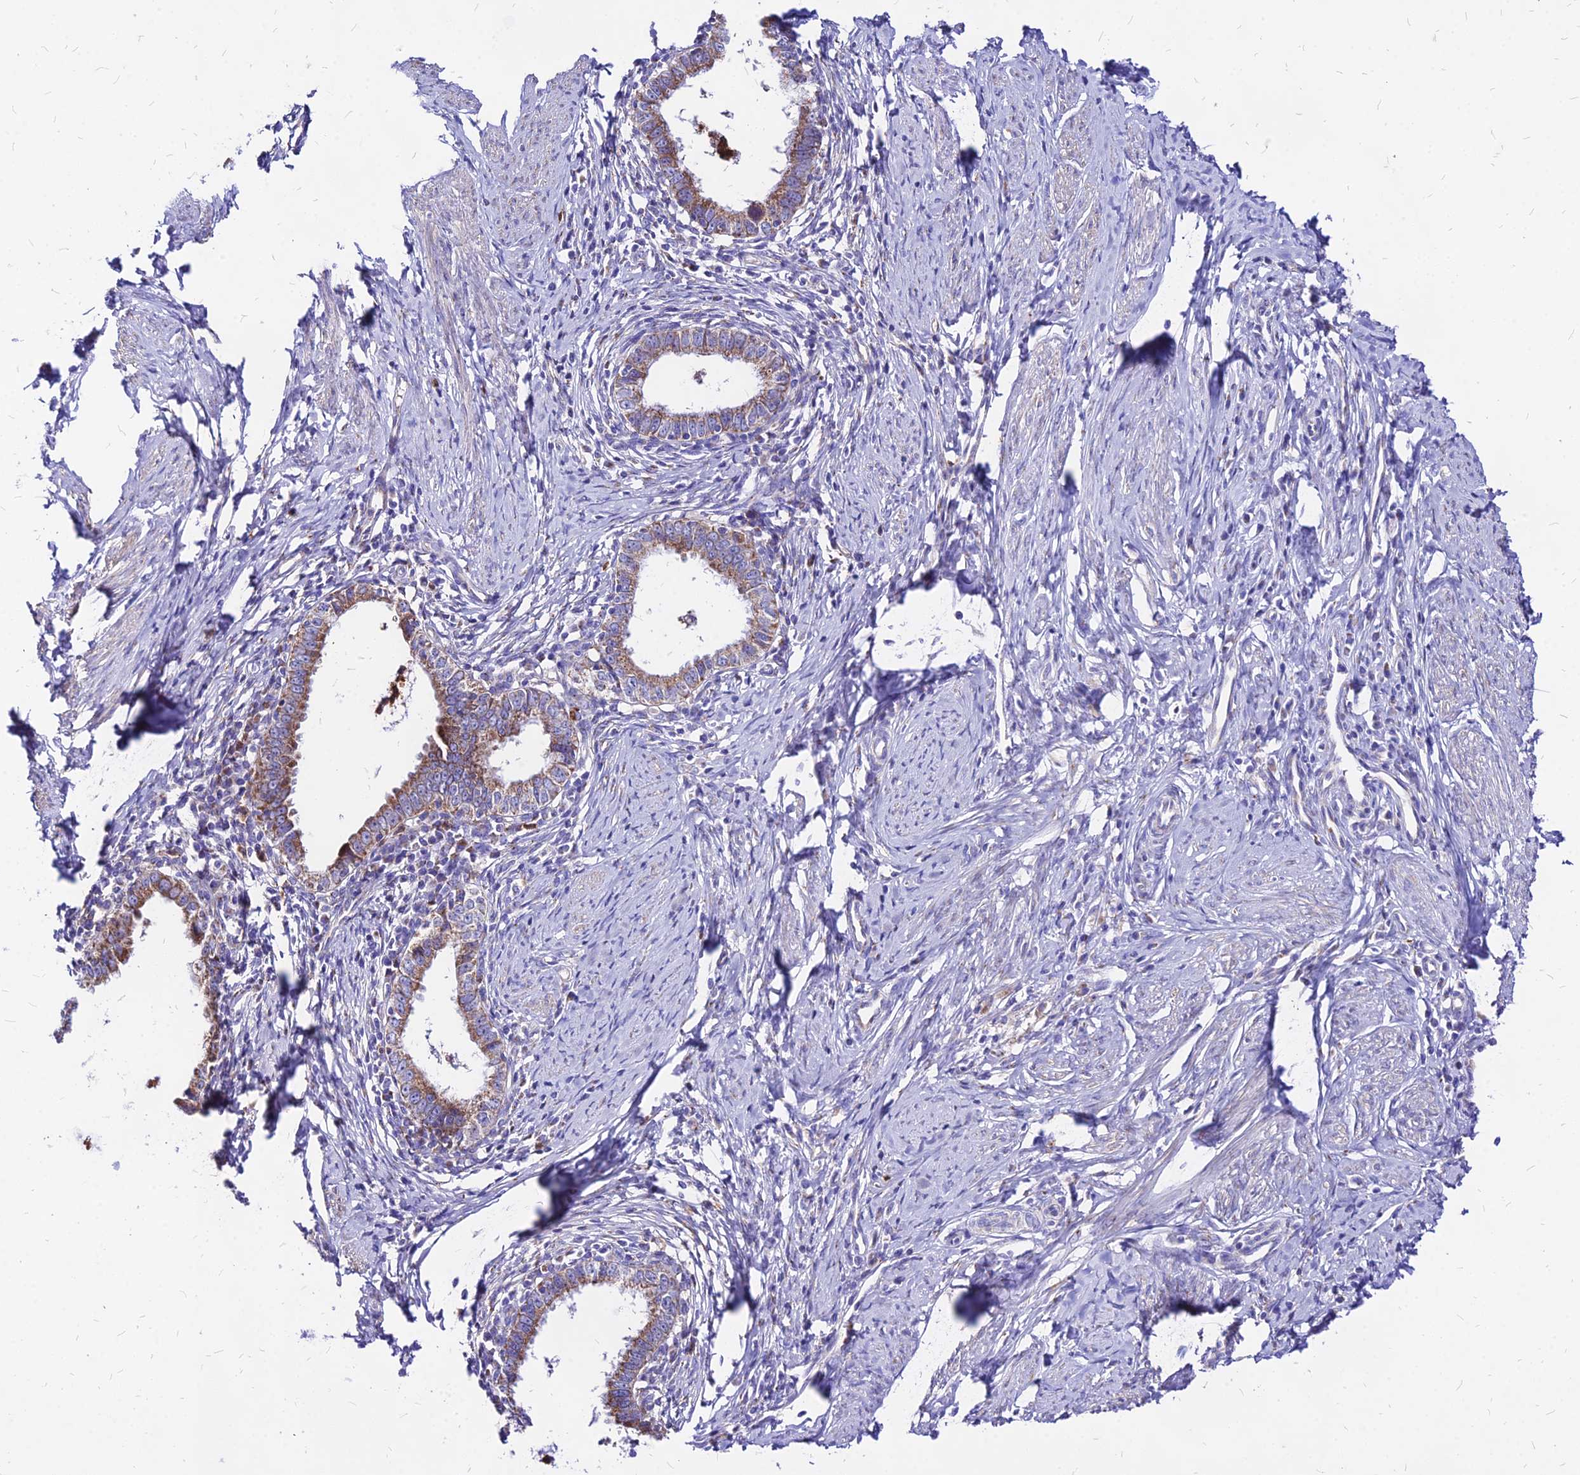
{"staining": {"intensity": "moderate", "quantity": ">75%", "location": "cytoplasmic/membranous"}, "tissue": "cervical cancer", "cell_type": "Tumor cells", "image_type": "cancer", "snomed": [{"axis": "morphology", "description": "Adenocarcinoma, NOS"}, {"axis": "topography", "description": "Cervix"}], "caption": "Human cervical adenocarcinoma stained with a brown dye shows moderate cytoplasmic/membranous positive positivity in approximately >75% of tumor cells.", "gene": "MRPL3", "patient": {"sex": "female", "age": 36}}